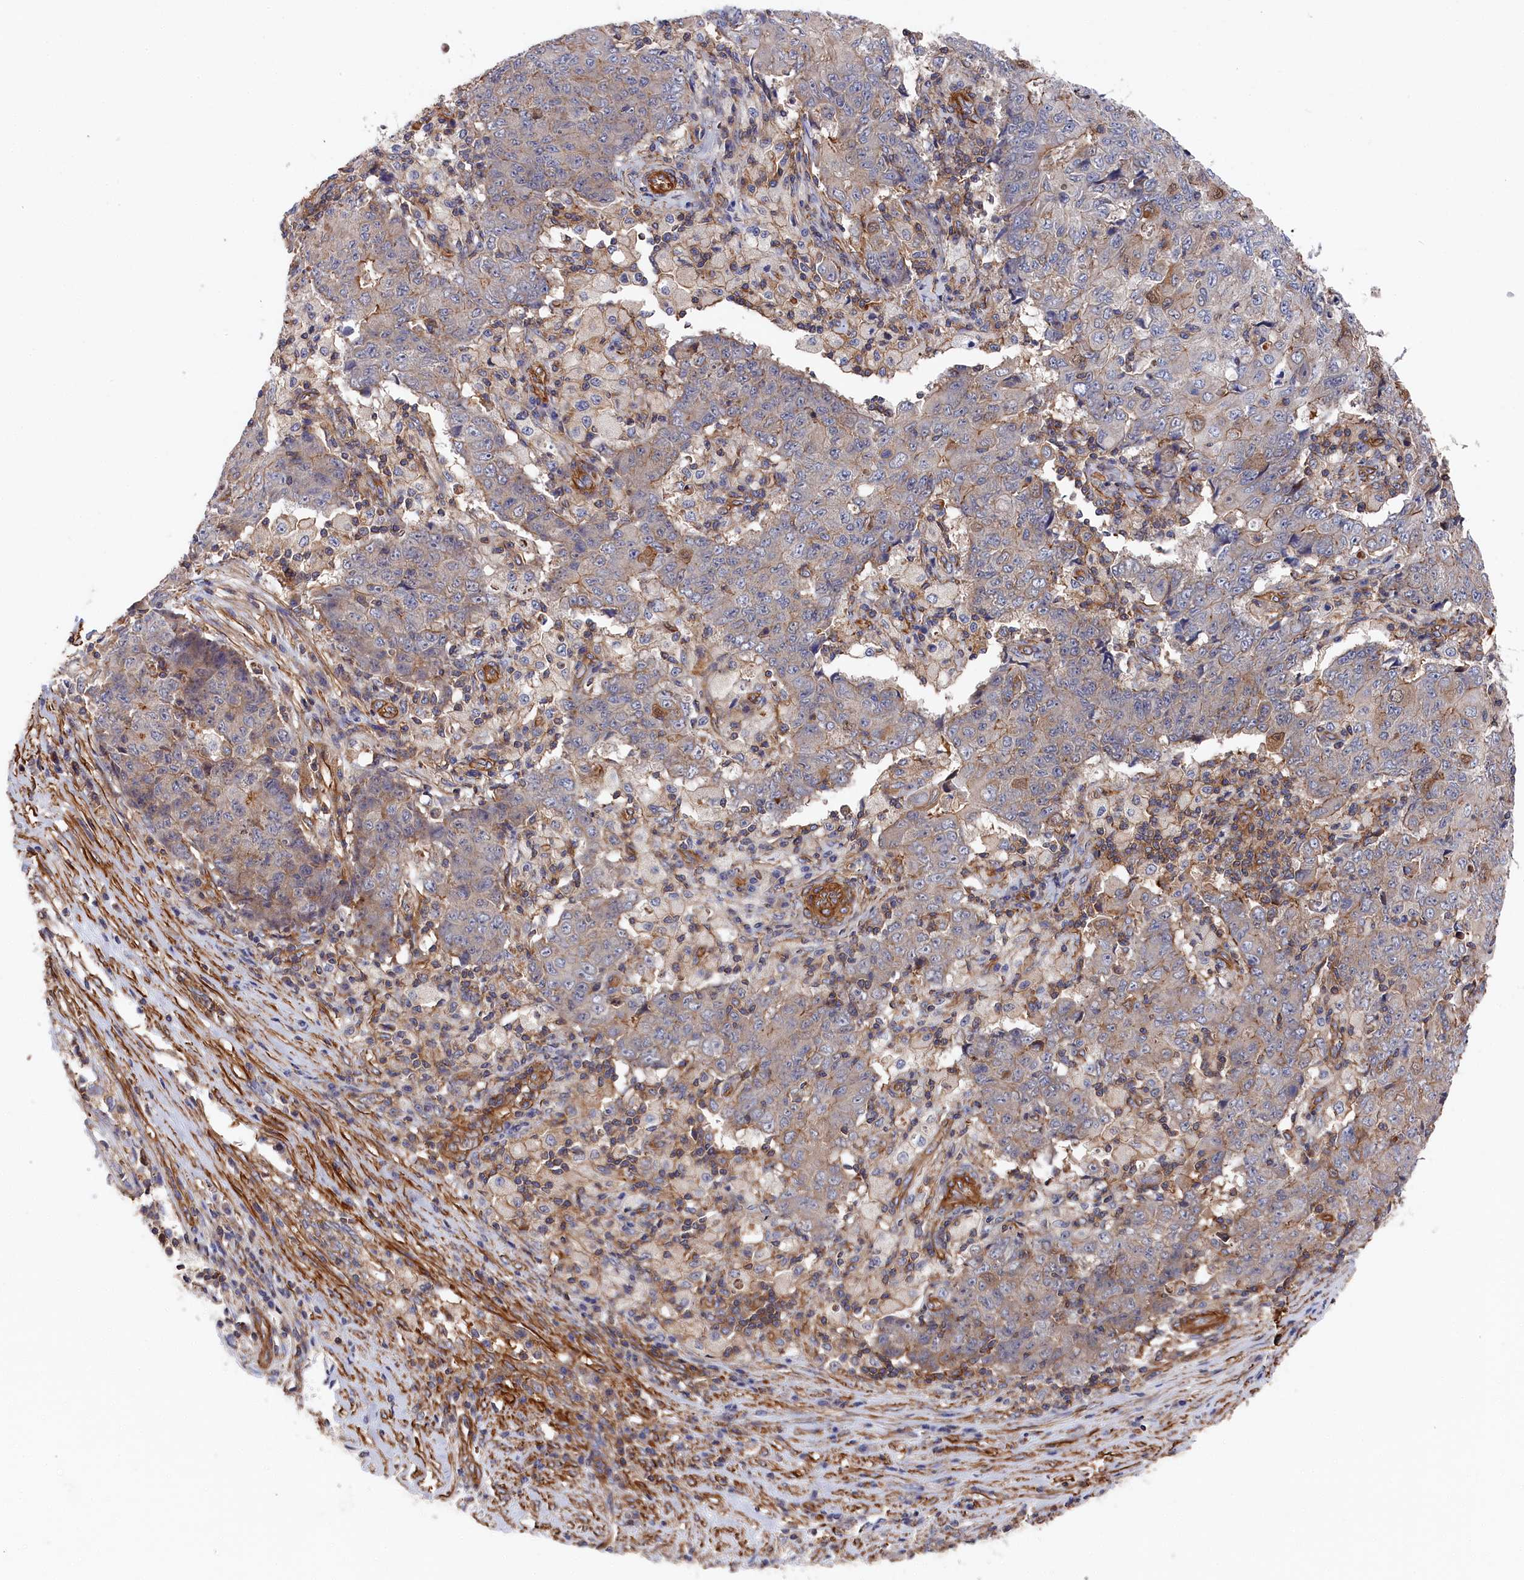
{"staining": {"intensity": "negative", "quantity": "none", "location": "none"}, "tissue": "ovarian cancer", "cell_type": "Tumor cells", "image_type": "cancer", "snomed": [{"axis": "morphology", "description": "Carcinoma, endometroid"}, {"axis": "topography", "description": "Ovary"}], "caption": "High magnification brightfield microscopy of ovarian cancer stained with DAB (brown) and counterstained with hematoxylin (blue): tumor cells show no significant positivity.", "gene": "LDHD", "patient": {"sex": "female", "age": 42}}